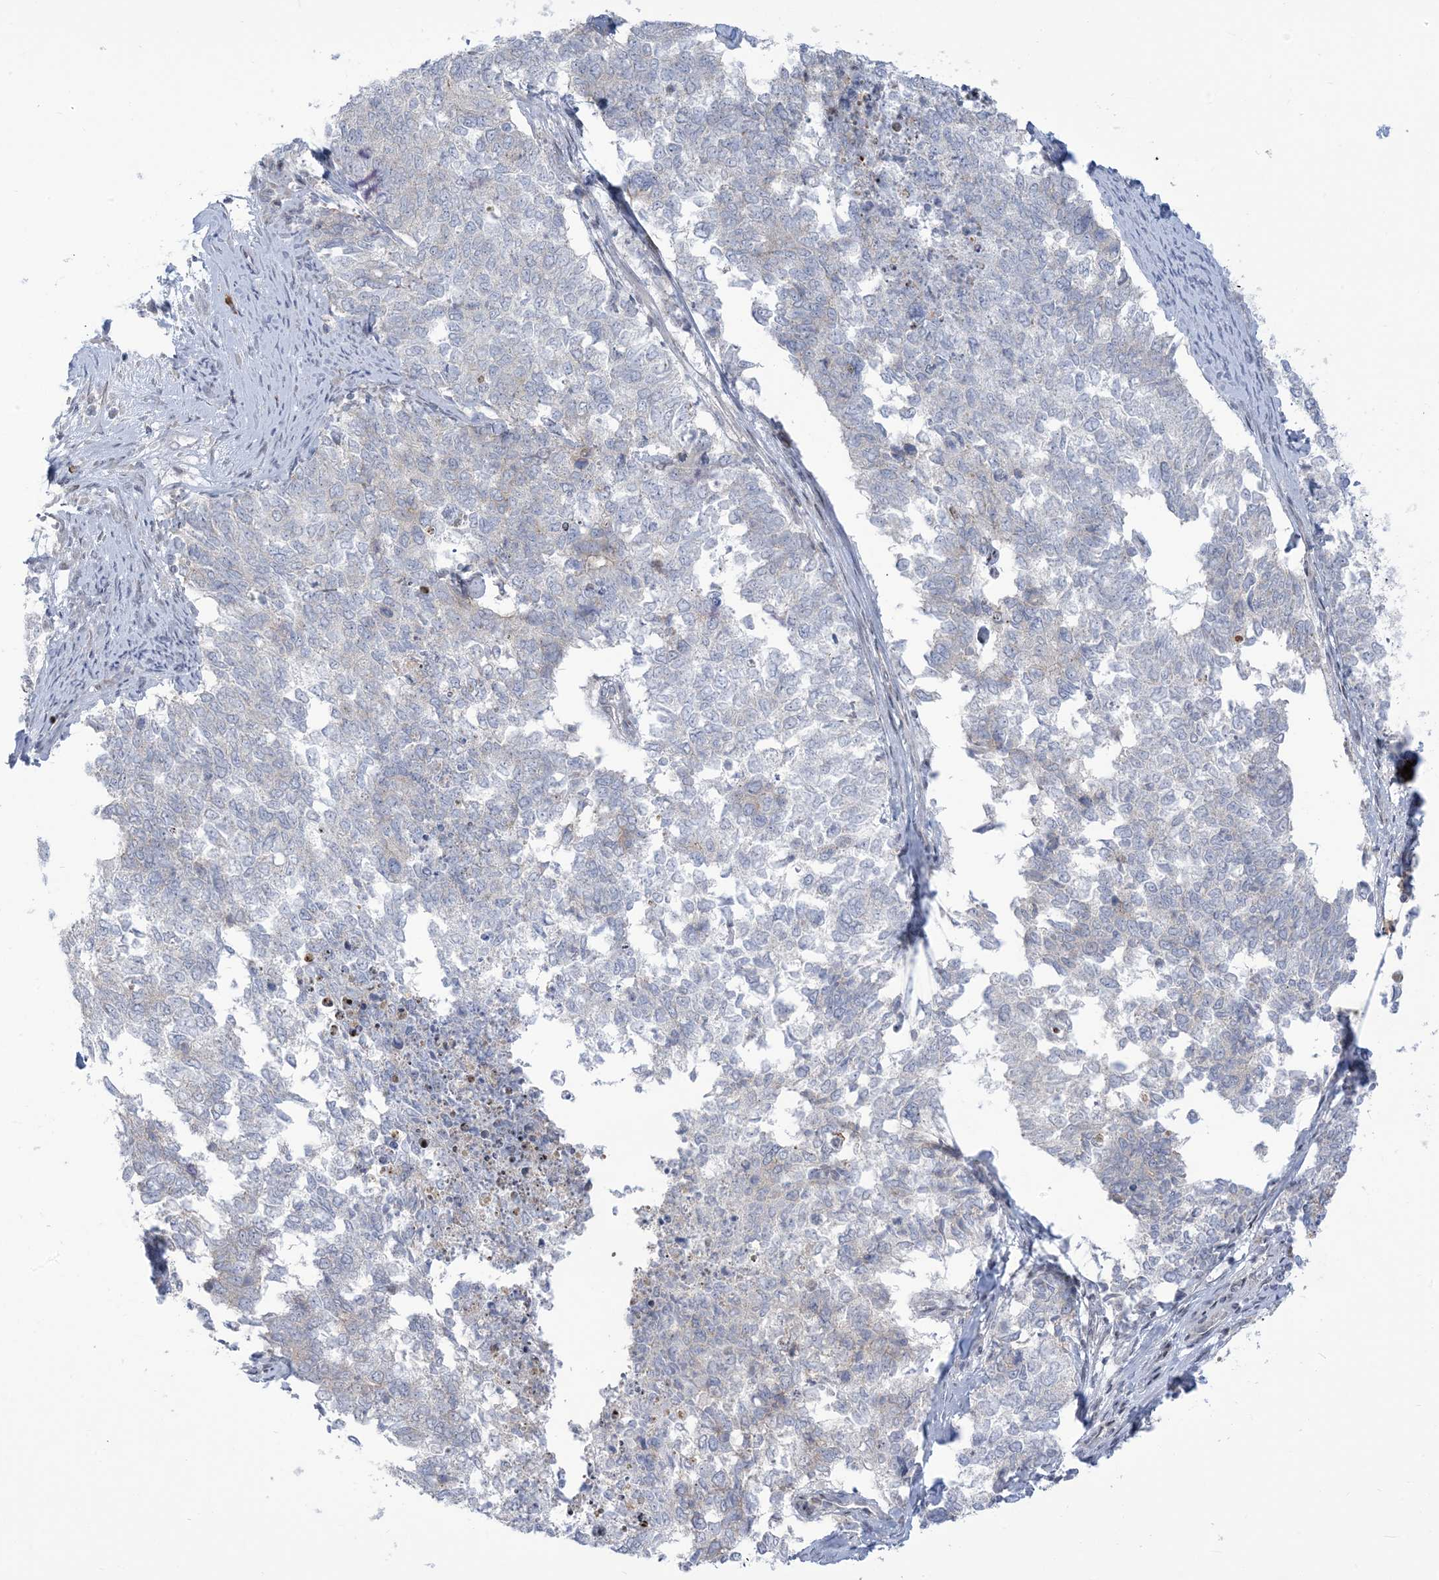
{"staining": {"intensity": "negative", "quantity": "none", "location": "none"}, "tissue": "cervical cancer", "cell_type": "Tumor cells", "image_type": "cancer", "snomed": [{"axis": "morphology", "description": "Squamous cell carcinoma, NOS"}, {"axis": "topography", "description": "Cervix"}], "caption": "Immunohistochemistry photomicrograph of neoplastic tissue: human cervical cancer stained with DAB shows no significant protein staining in tumor cells.", "gene": "AFTPH", "patient": {"sex": "female", "age": 63}}